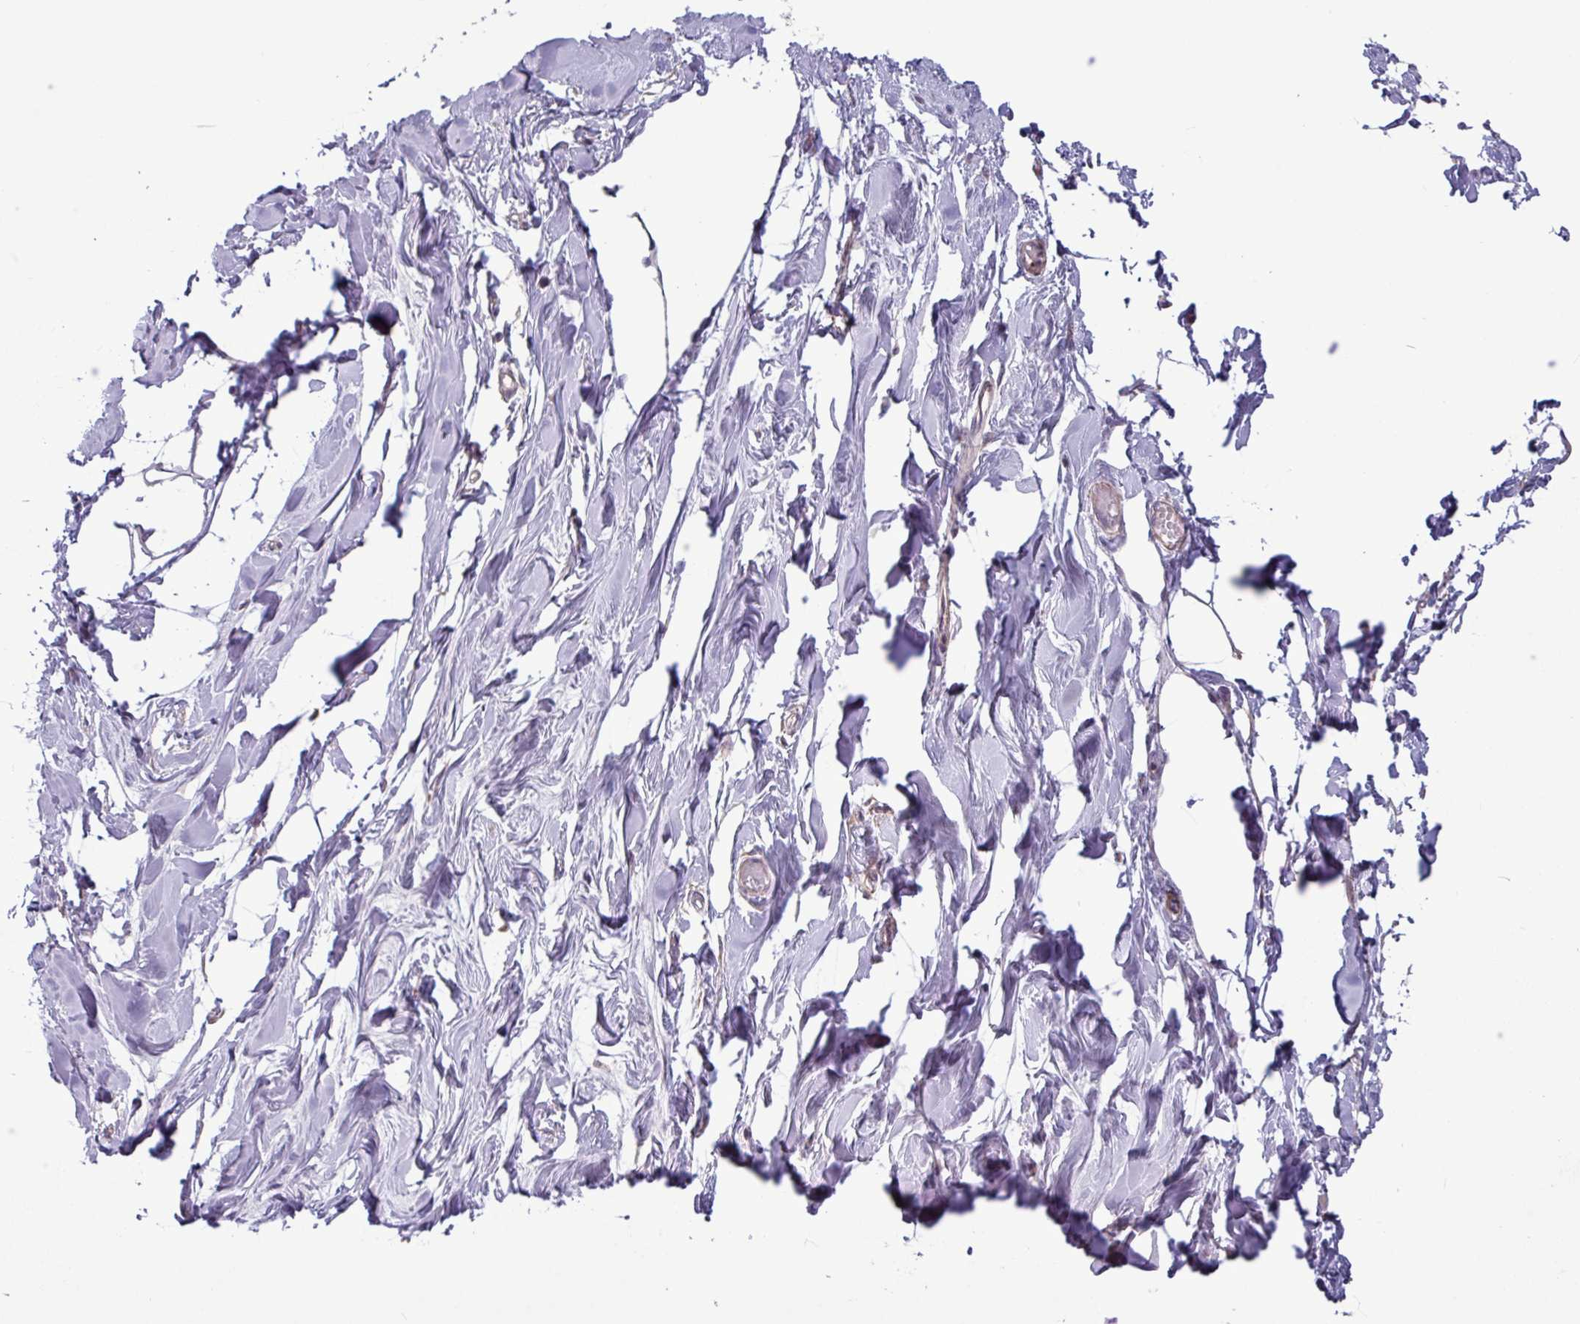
{"staining": {"intensity": "negative", "quantity": "none", "location": "none"}, "tissue": "breast", "cell_type": "Adipocytes", "image_type": "normal", "snomed": [{"axis": "morphology", "description": "Normal tissue, NOS"}, {"axis": "topography", "description": "Breast"}], "caption": "DAB (3,3'-diaminobenzidine) immunohistochemical staining of normal breast reveals no significant staining in adipocytes.", "gene": "PCED1A", "patient": {"sex": "female", "age": 27}}